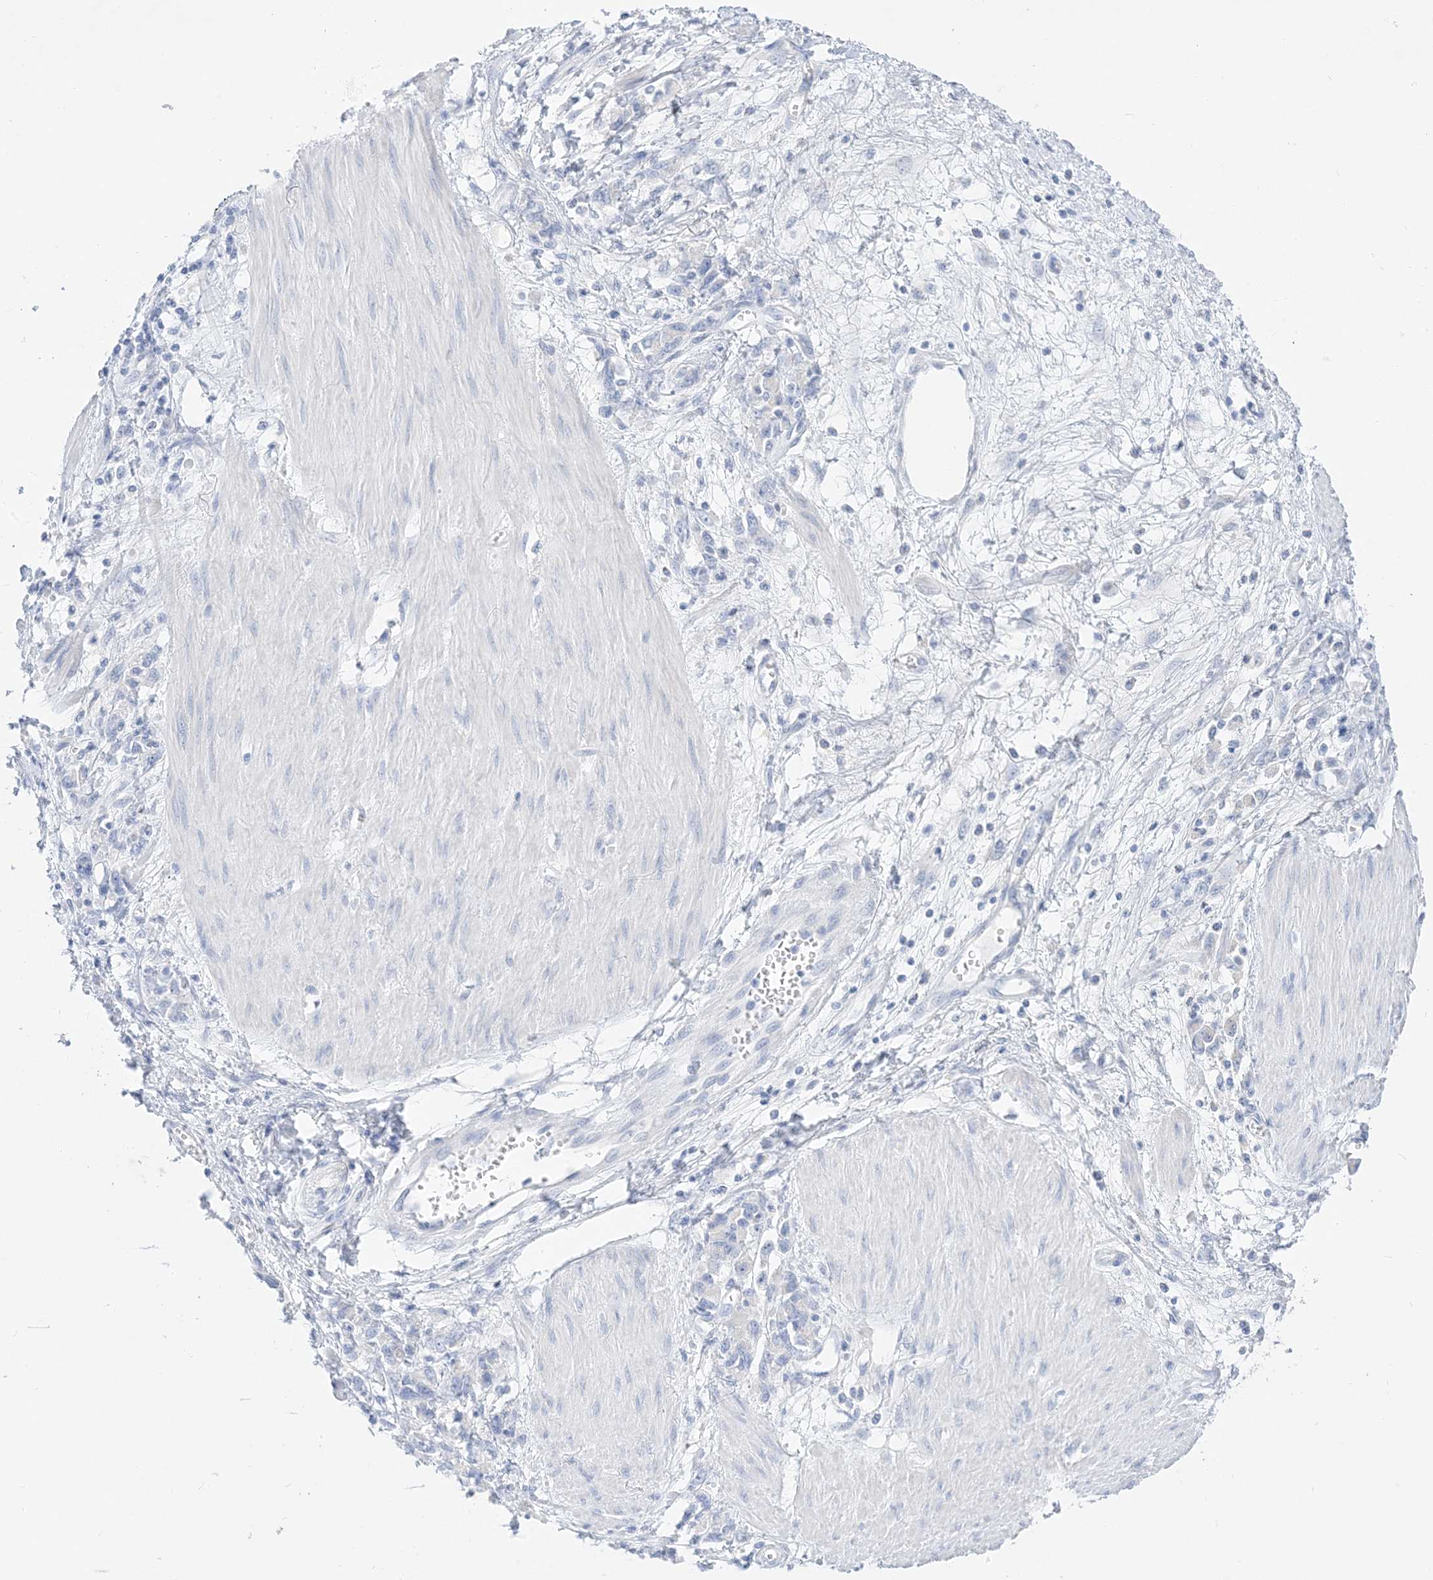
{"staining": {"intensity": "negative", "quantity": "none", "location": "none"}, "tissue": "stomach cancer", "cell_type": "Tumor cells", "image_type": "cancer", "snomed": [{"axis": "morphology", "description": "Adenocarcinoma, NOS"}, {"axis": "topography", "description": "Stomach"}], "caption": "Immunohistochemical staining of human stomach cancer (adenocarcinoma) displays no significant staining in tumor cells.", "gene": "MUC17", "patient": {"sex": "female", "age": 76}}